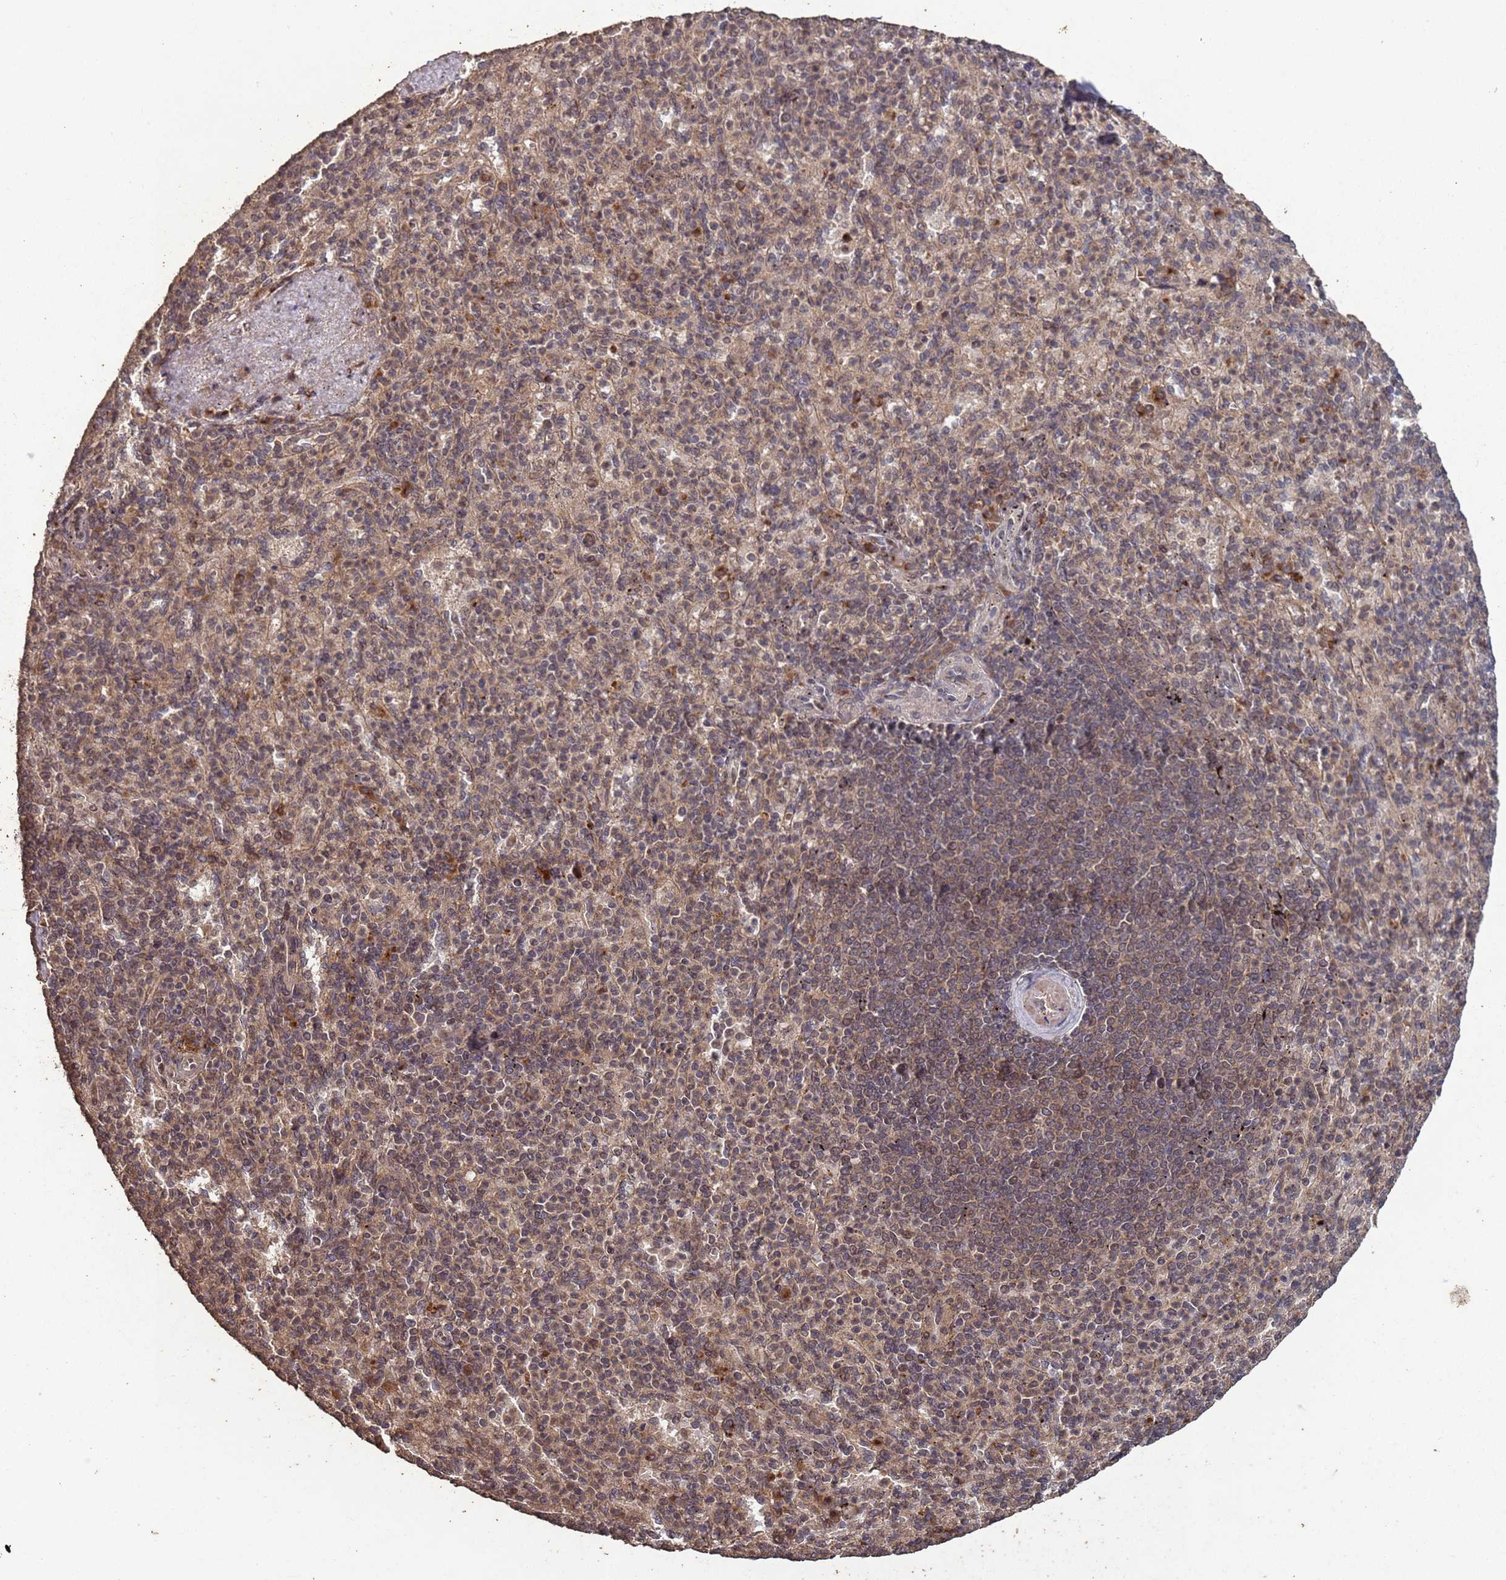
{"staining": {"intensity": "moderate", "quantity": "25%-75%", "location": "cytoplasmic/membranous,nuclear"}, "tissue": "spleen", "cell_type": "Cells in red pulp", "image_type": "normal", "snomed": [{"axis": "morphology", "description": "Normal tissue, NOS"}, {"axis": "topography", "description": "Spleen"}], "caption": "Protein staining by immunohistochemistry exhibits moderate cytoplasmic/membranous,nuclear staining in about 25%-75% of cells in red pulp in normal spleen.", "gene": "FRAT1", "patient": {"sex": "female", "age": 74}}